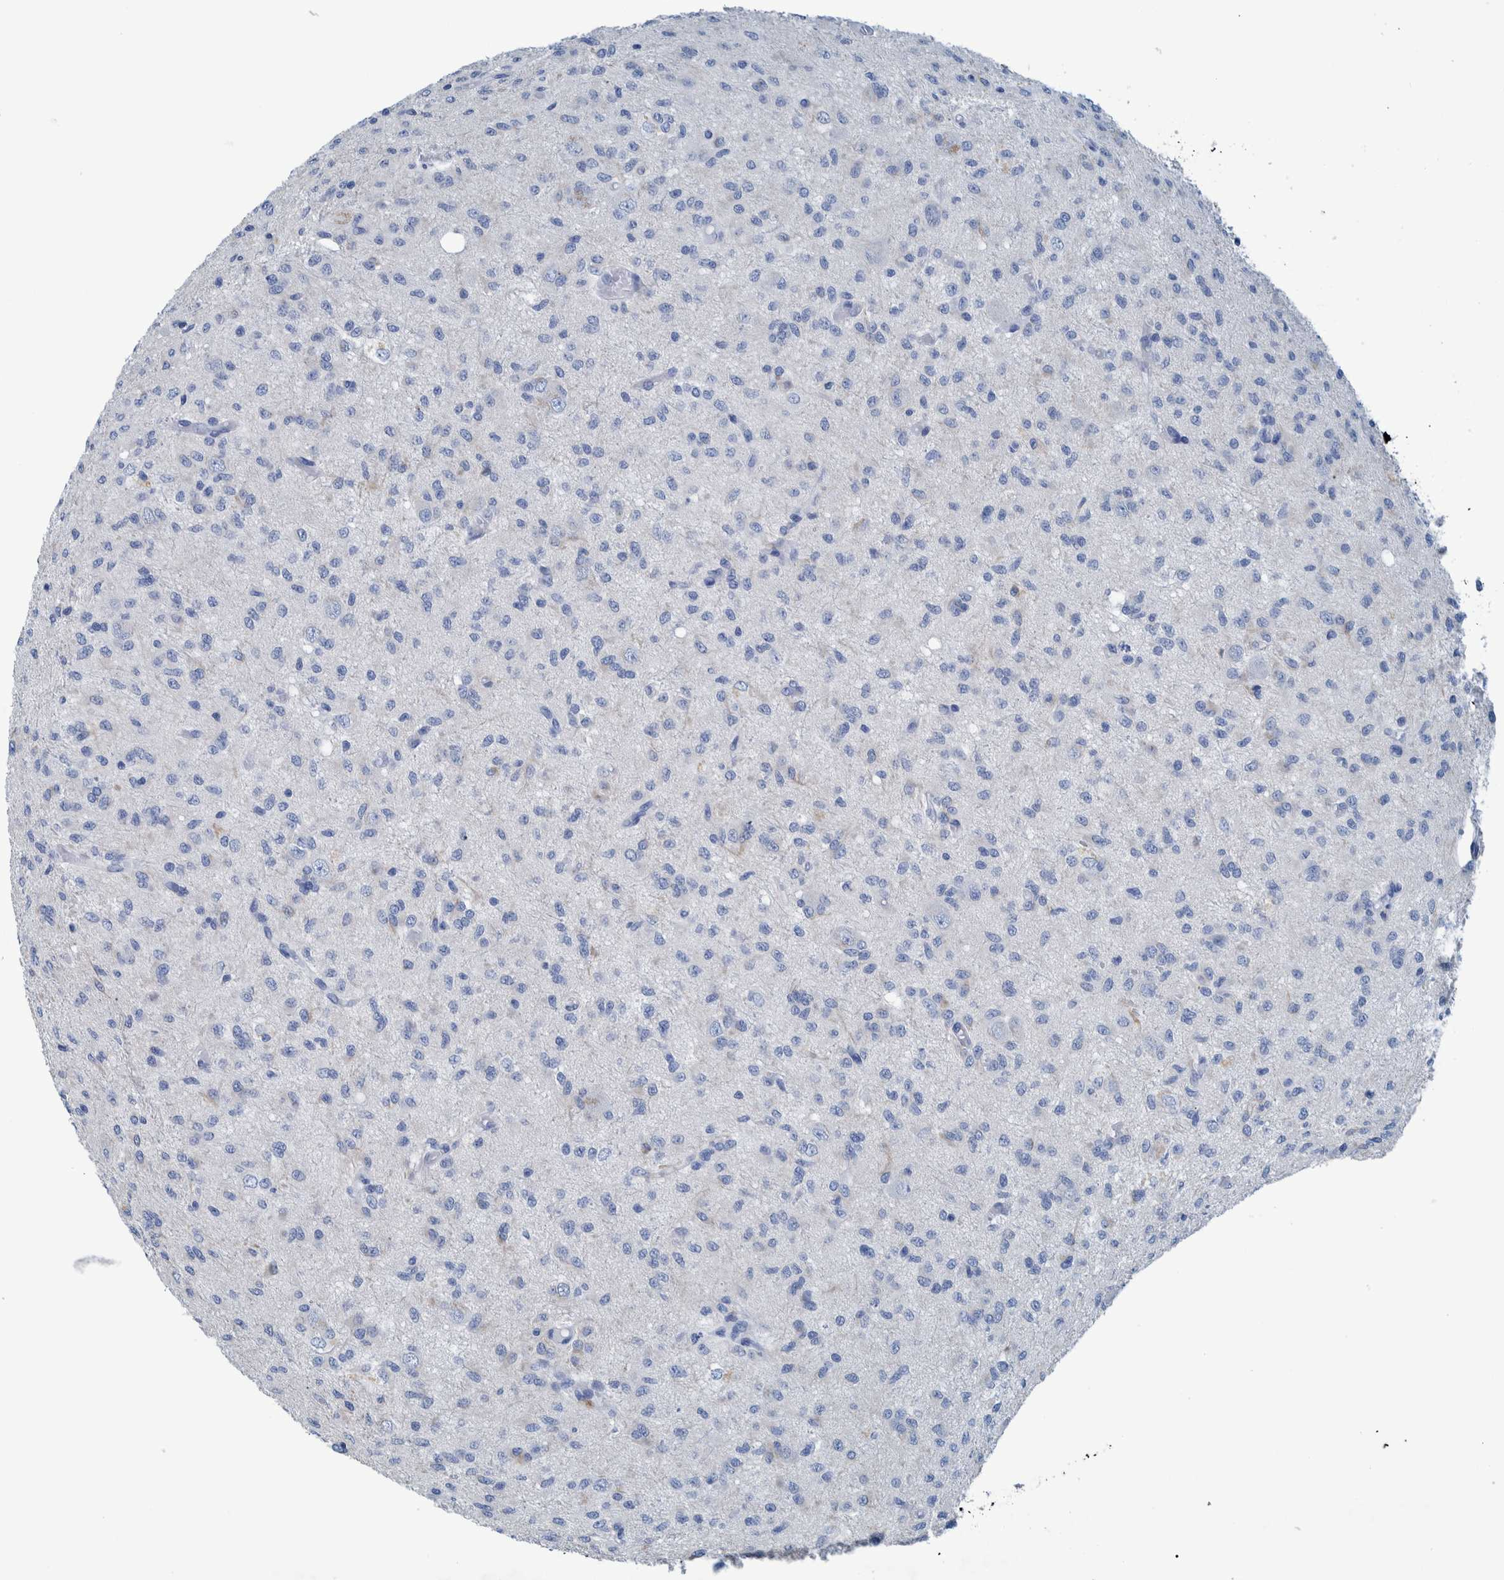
{"staining": {"intensity": "negative", "quantity": "none", "location": "none"}, "tissue": "glioma", "cell_type": "Tumor cells", "image_type": "cancer", "snomed": [{"axis": "morphology", "description": "Glioma, malignant, High grade"}, {"axis": "topography", "description": "Brain"}], "caption": "High magnification brightfield microscopy of malignant glioma (high-grade) stained with DAB (3,3'-diaminobenzidine) (brown) and counterstained with hematoxylin (blue): tumor cells show no significant expression. Brightfield microscopy of immunohistochemistry stained with DAB (3,3'-diaminobenzidine) (brown) and hematoxylin (blue), captured at high magnification.", "gene": "IDO1", "patient": {"sex": "female", "age": 59}}